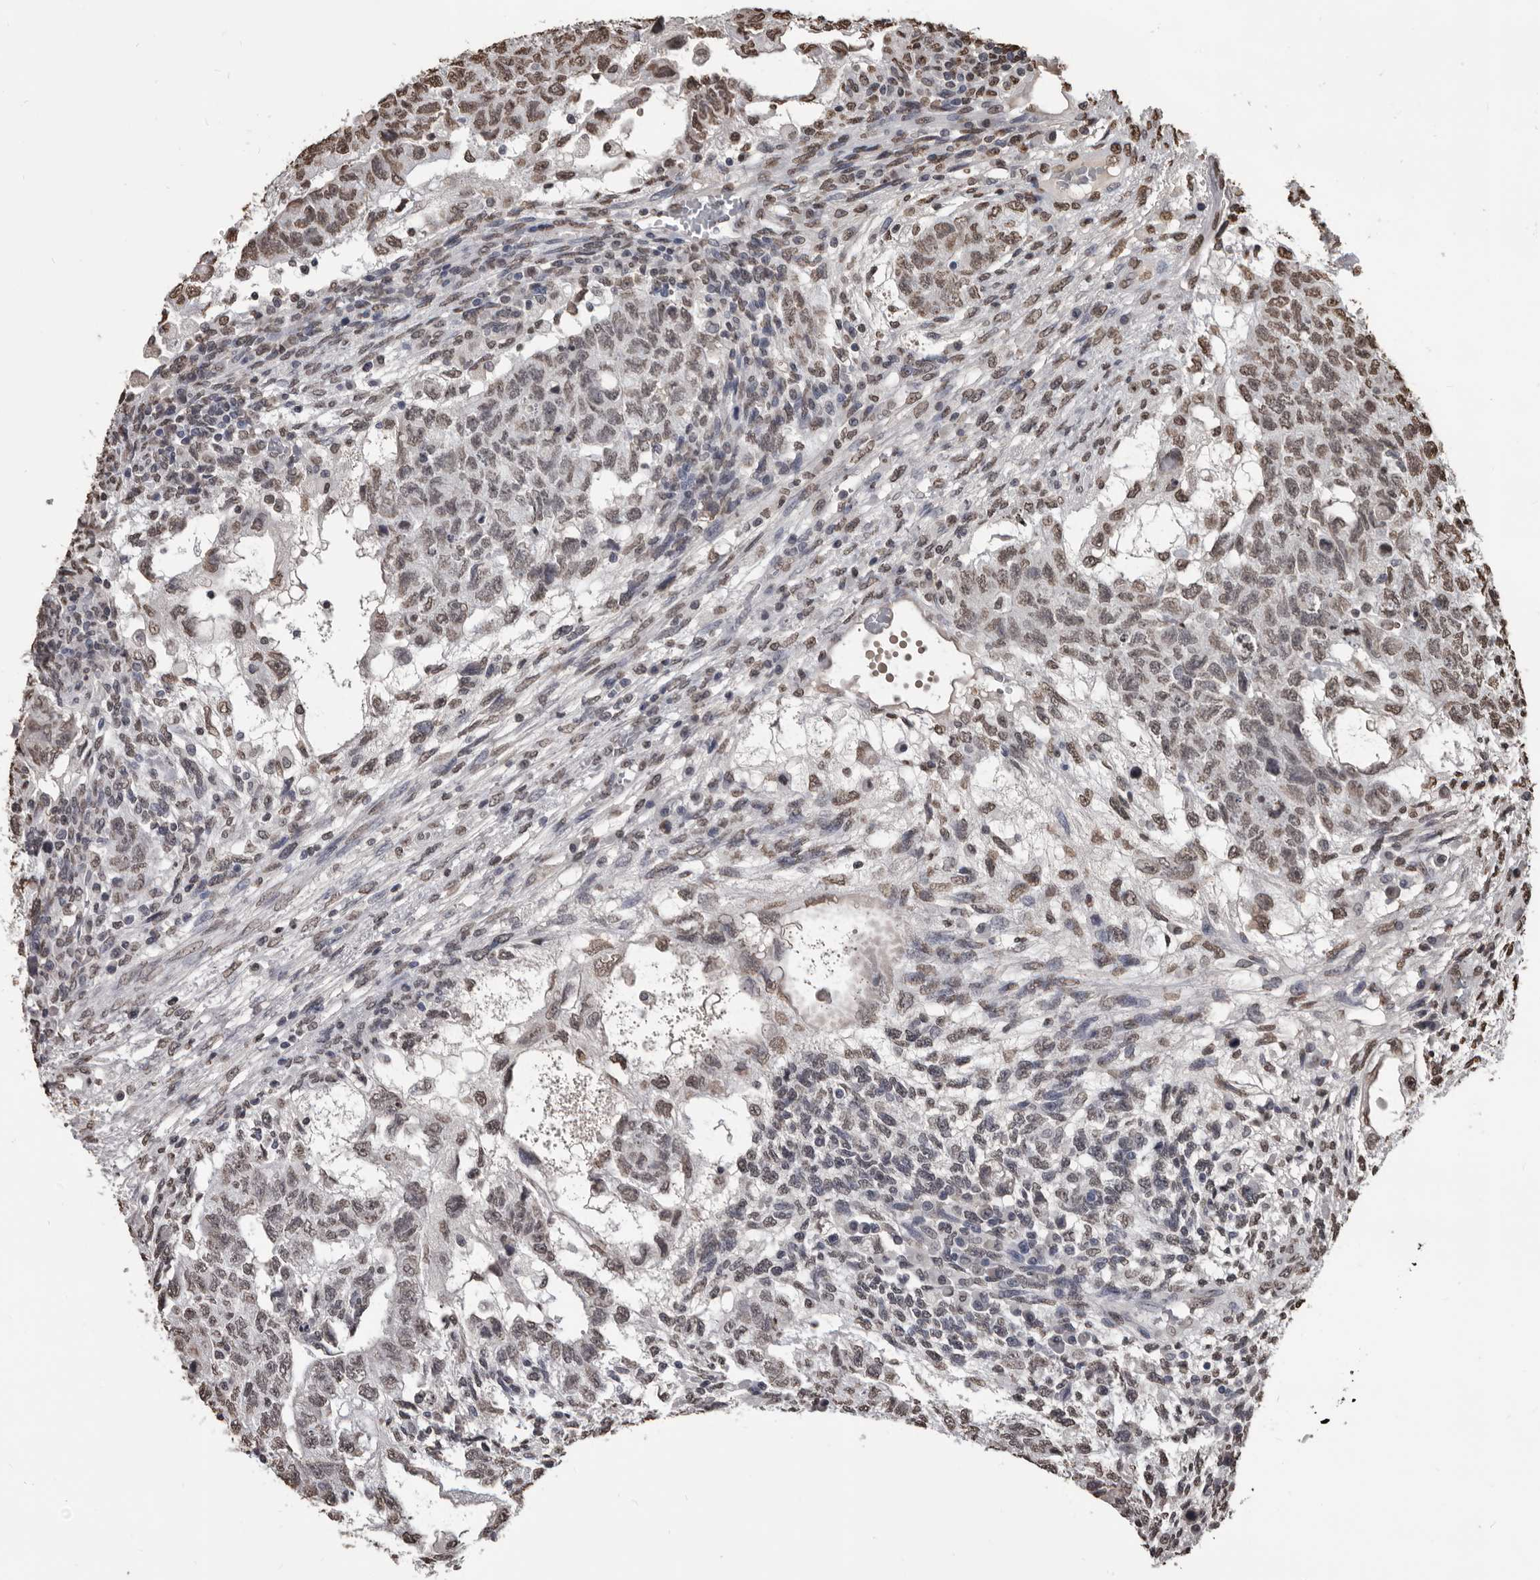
{"staining": {"intensity": "moderate", "quantity": ">75%", "location": "nuclear"}, "tissue": "testis cancer", "cell_type": "Tumor cells", "image_type": "cancer", "snomed": [{"axis": "morphology", "description": "Normal tissue, NOS"}, {"axis": "morphology", "description": "Carcinoma, Embryonal, NOS"}, {"axis": "topography", "description": "Testis"}], "caption": "An image of testis cancer (embryonal carcinoma) stained for a protein demonstrates moderate nuclear brown staining in tumor cells. (DAB IHC with brightfield microscopy, high magnification).", "gene": "AHR", "patient": {"sex": "male", "age": 36}}